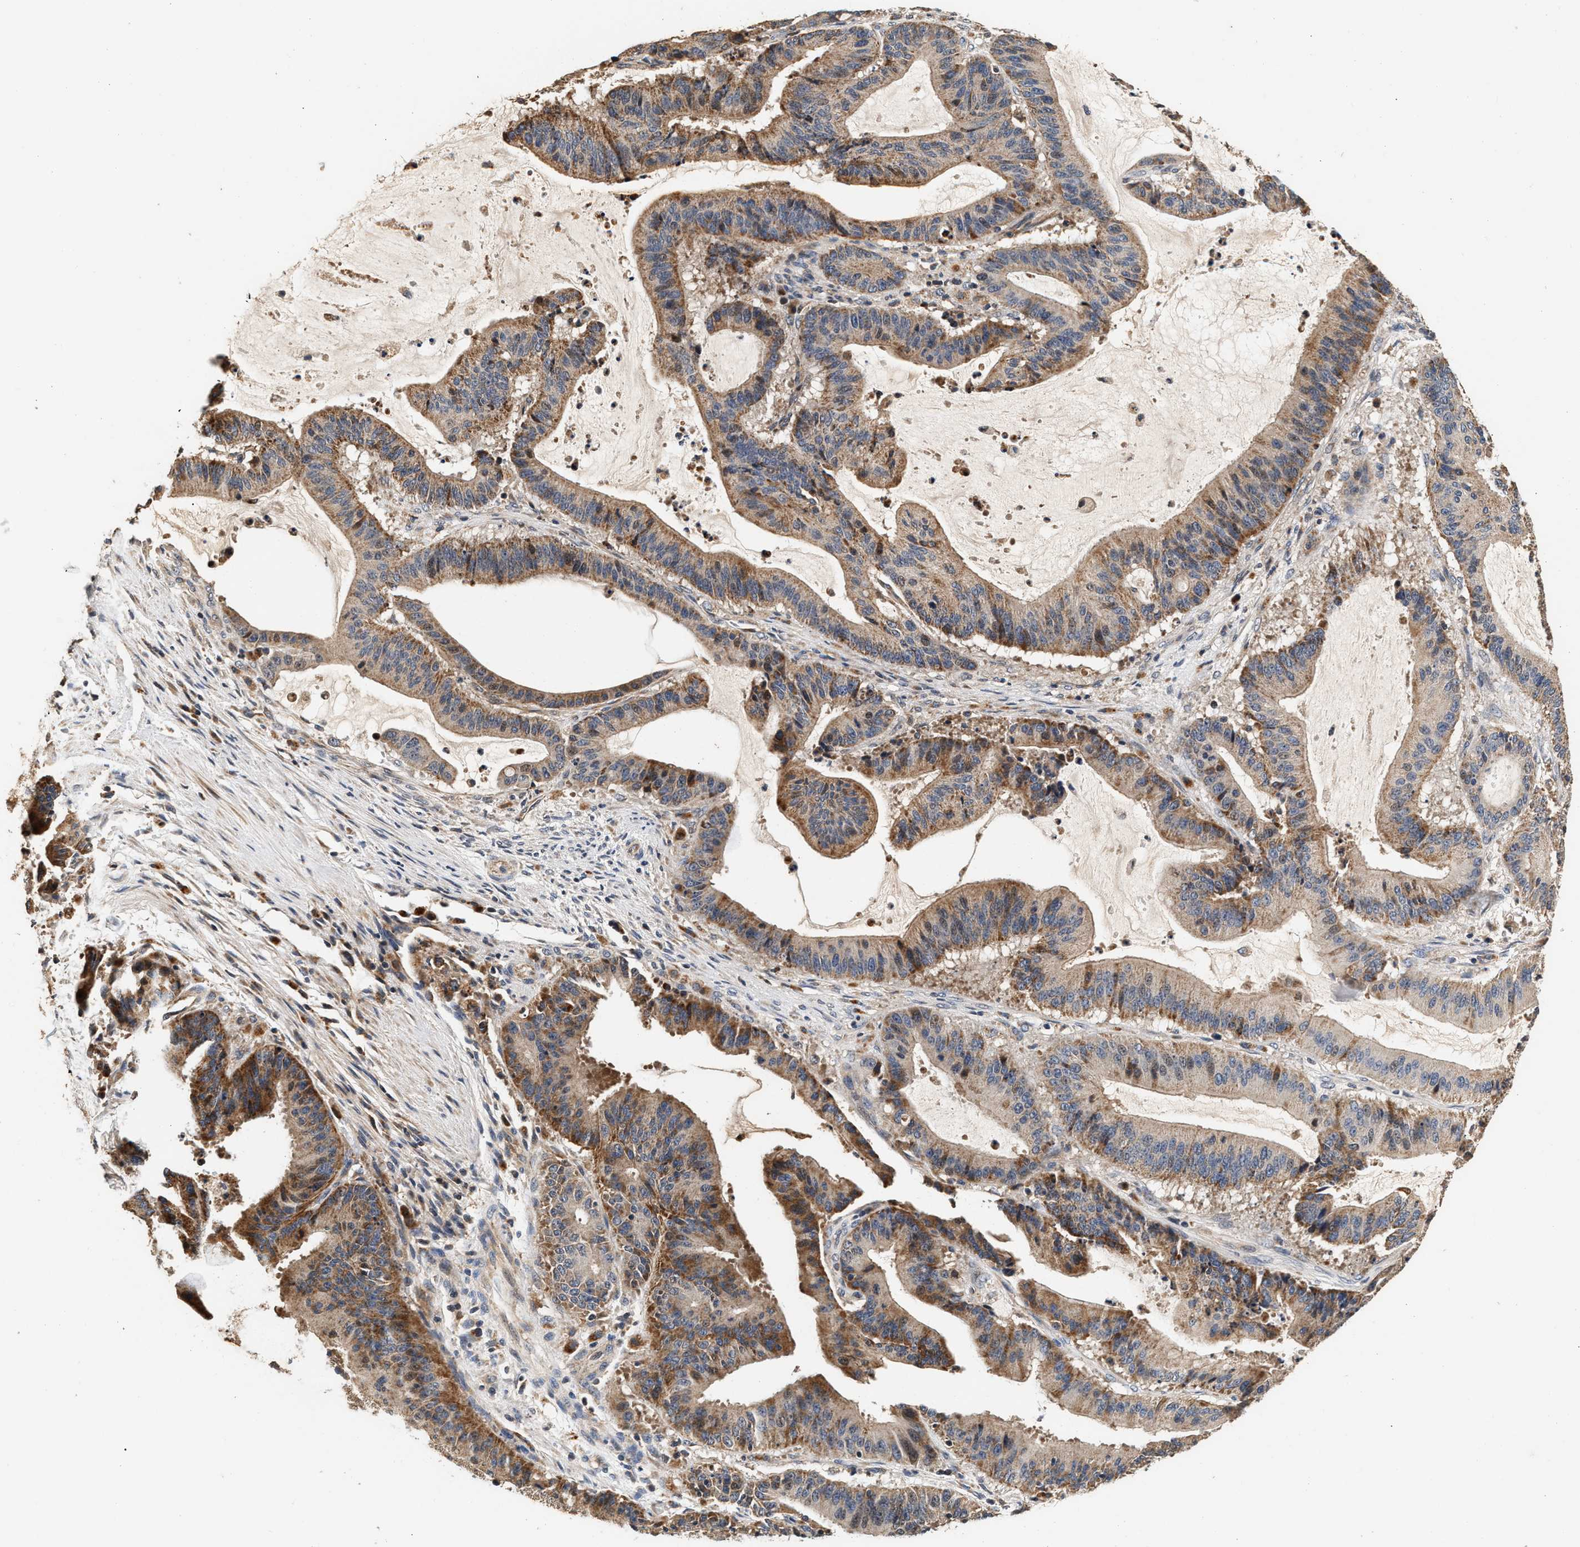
{"staining": {"intensity": "moderate", "quantity": ">75%", "location": "cytoplasmic/membranous"}, "tissue": "liver cancer", "cell_type": "Tumor cells", "image_type": "cancer", "snomed": [{"axis": "morphology", "description": "Normal tissue, NOS"}, {"axis": "morphology", "description": "Cholangiocarcinoma"}, {"axis": "topography", "description": "Liver"}, {"axis": "topography", "description": "Peripheral nerve tissue"}], "caption": "Immunohistochemistry of liver cancer displays medium levels of moderate cytoplasmic/membranous positivity in approximately >75% of tumor cells.", "gene": "PTGR3", "patient": {"sex": "female", "age": 73}}